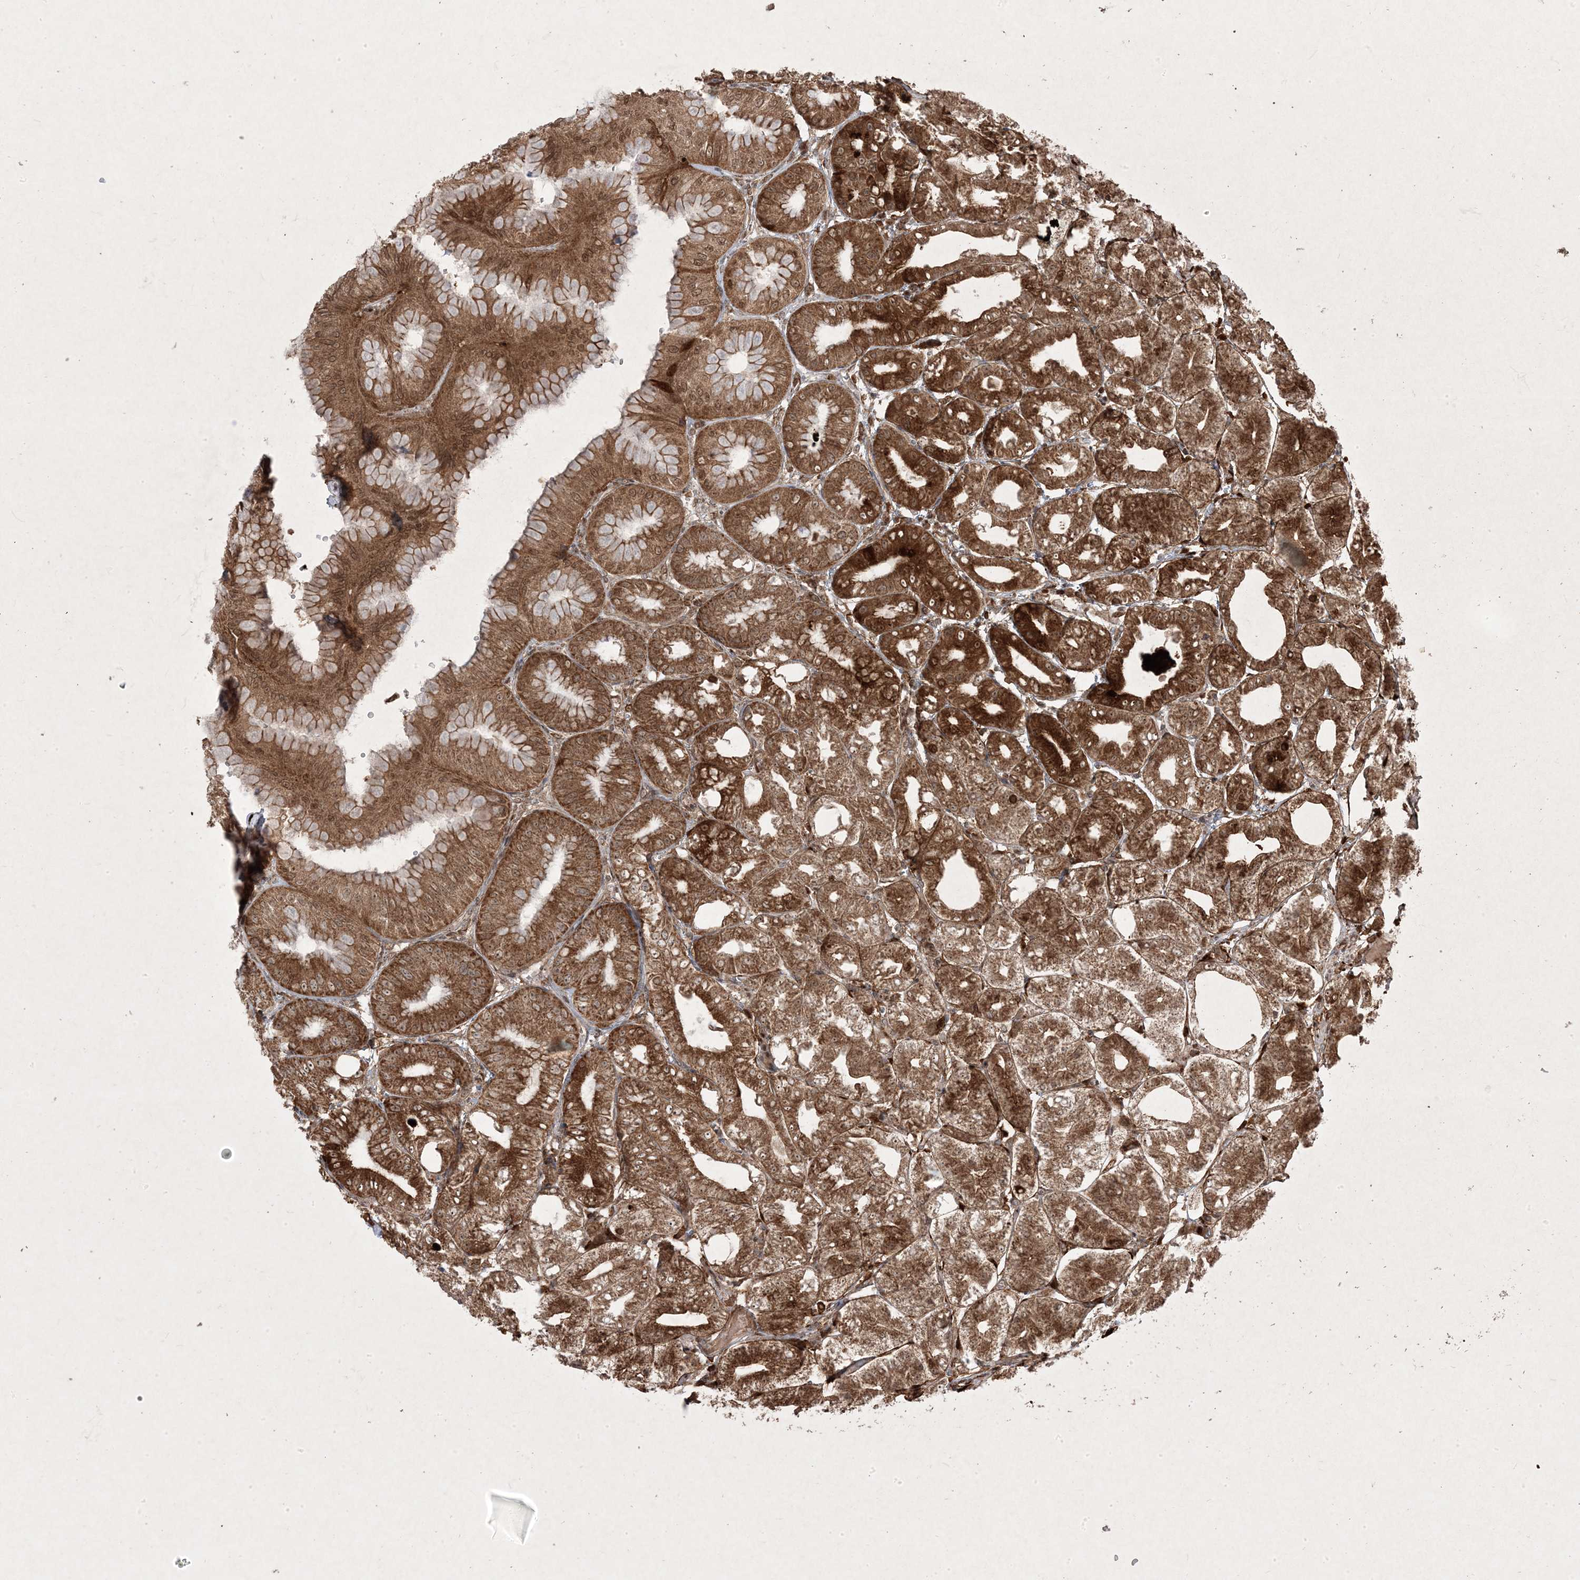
{"staining": {"intensity": "strong", "quantity": ">75%", "location": "cytoplasmic/membranous,nuclear"}, "tissue": "stomach", "cell_type": "Glandular cells", "image_type": "normal", "snomed": [{"axis": "morphology", "description": "Normal tissue, NOS"}, {"axis": "topography", "description": "Stomach, lower"}], "caption": "Stomach was stained to show a protein in brown. There is high levels of strong cytoplasmic/membranous,nuclear staining in about >75% of glandular cells. (Stains: DAB (3,3'-diaminobenzidine) in brown, nuclei in blue, Microscopy: brightfield microscopy at high magnification).", "gene": "PLEKHM2", "patient": {"sex": "male", "age": 71}}